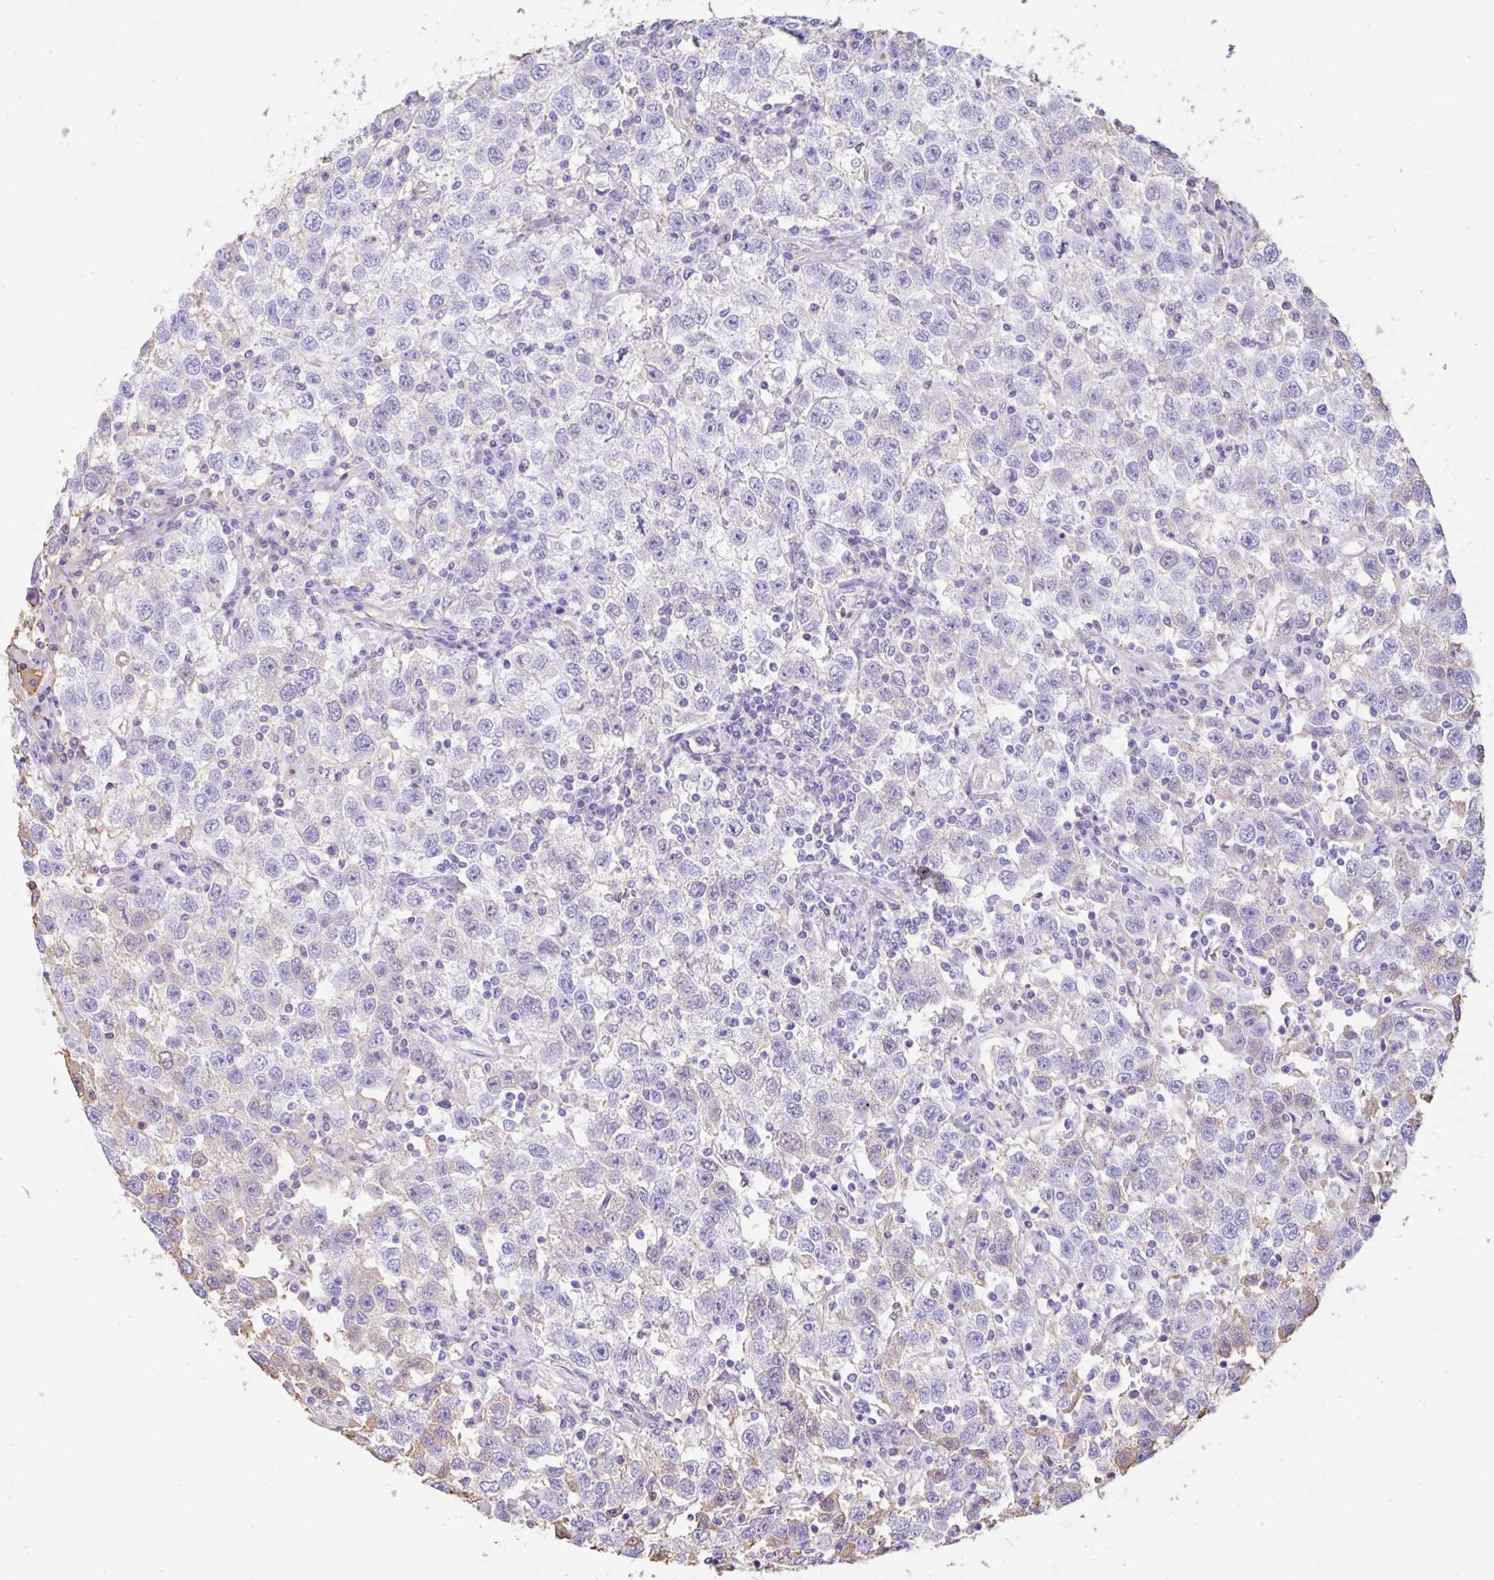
{"staining": {"intensity": "negative", "quantity": "none", "location": "none"}, "tissue": "testis cancer", "cell_type": "Tumor cells", "image_type": "cancer", "snomed": [{"axis": "morphology", "description": "Seminoma, NOS"}, {"axis": "topography", "description": "Testis"}], "caption": "A high-resolution image shows IHC staining of seminoma (testis), which demonstrates no significant staining in tumor cells.", "gene": "HOXC12", "patient": {"sex": "male", "age": 41}}